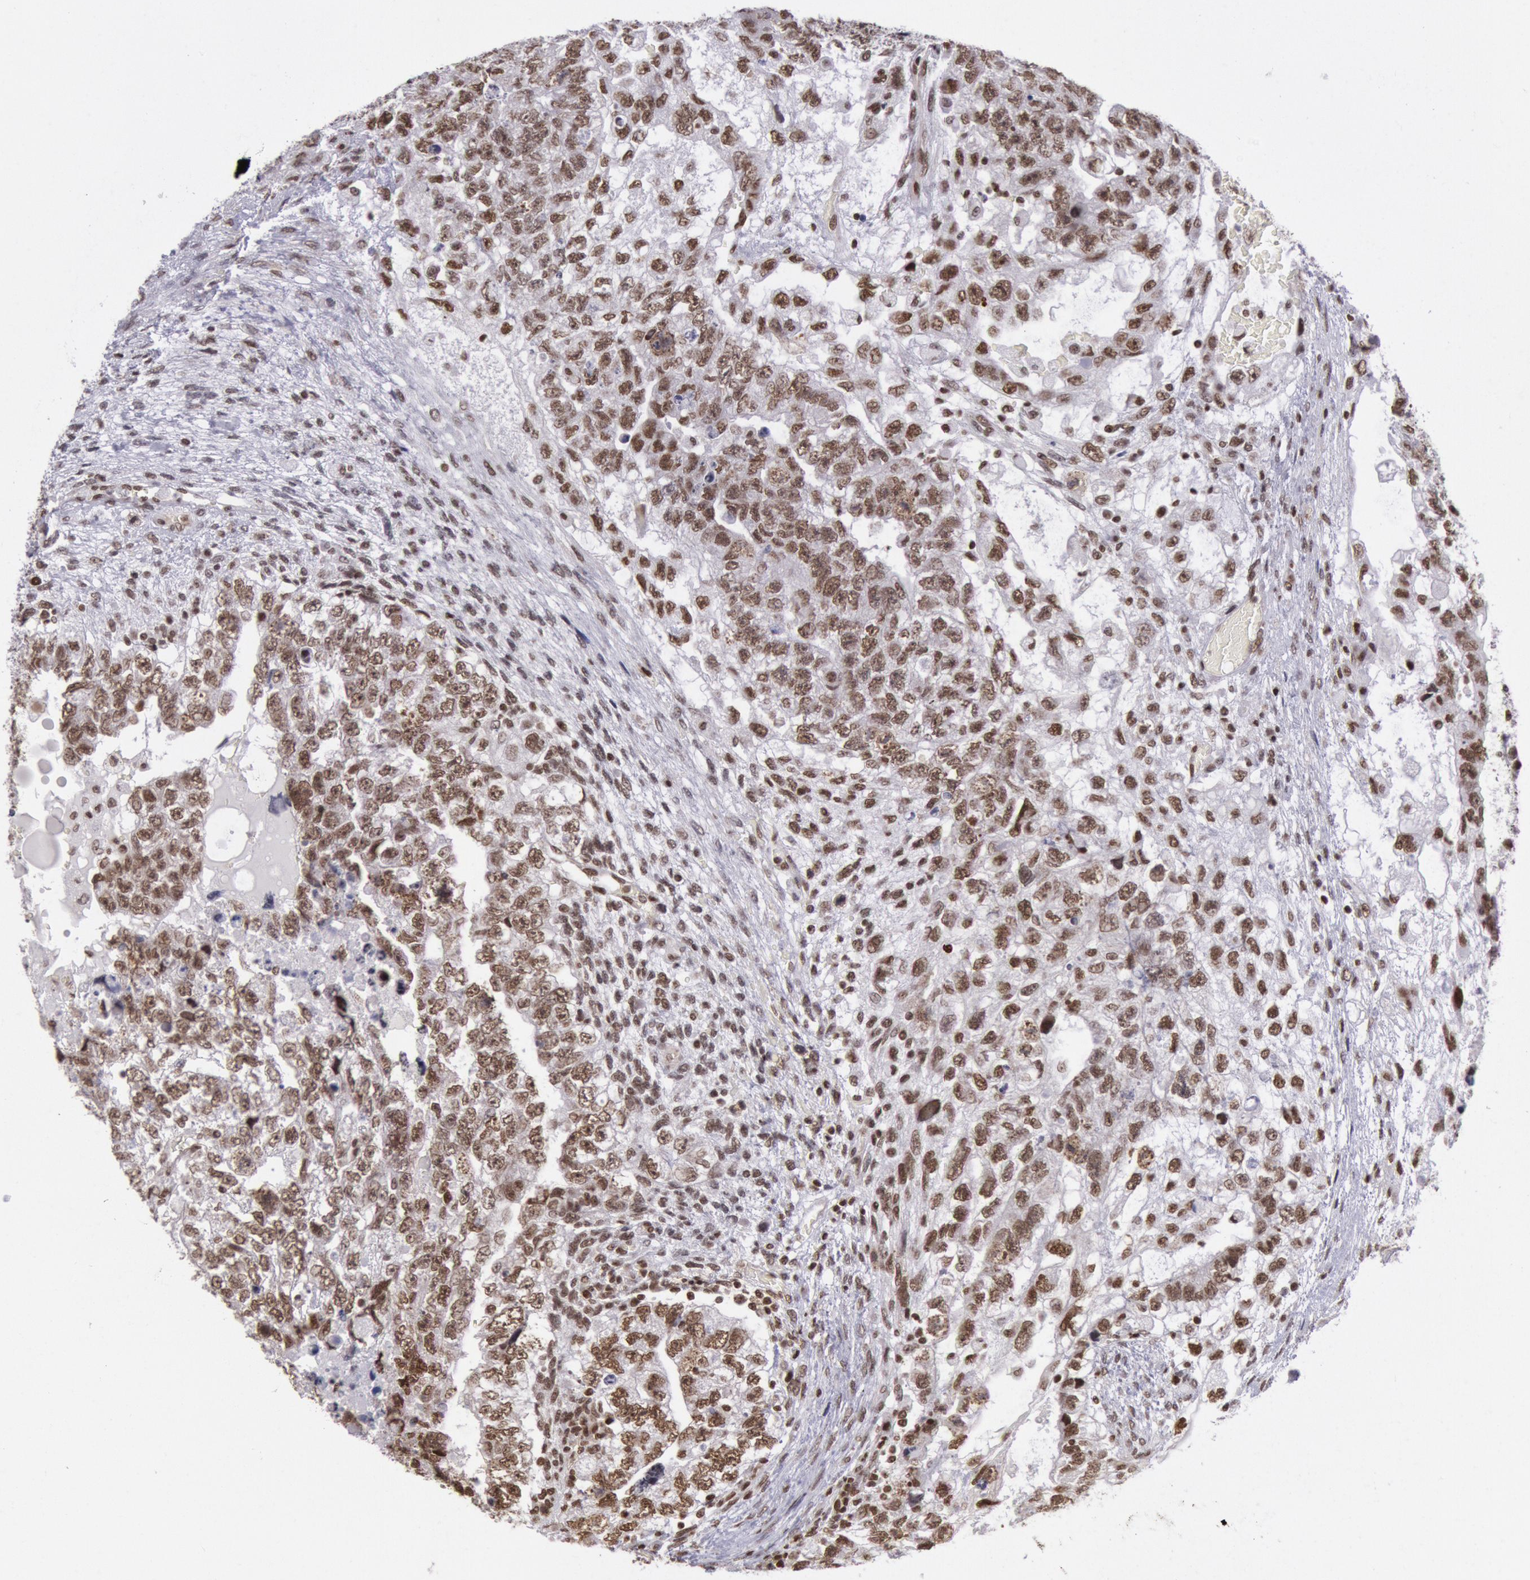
{"staining": {"intensity": "moderate", "quantity": ">75%", "location": "nuclear"}, "tissue": "testis cancer", "cell_type": "Tumor cells", "image_type": "cancer", "snomed": [{"axis": "morphology", "description": "Carcinoma, Embryonal, NOS"}, {"axis": "topography", "description": "Testis"}], "caption": "Testis cancer stained for a protein (brown) shows moderate nuclear positive positivity in approximately >75% of tumor cells.", "gene": "NKAP", "patient": {"sex": "male", "age": 36}}